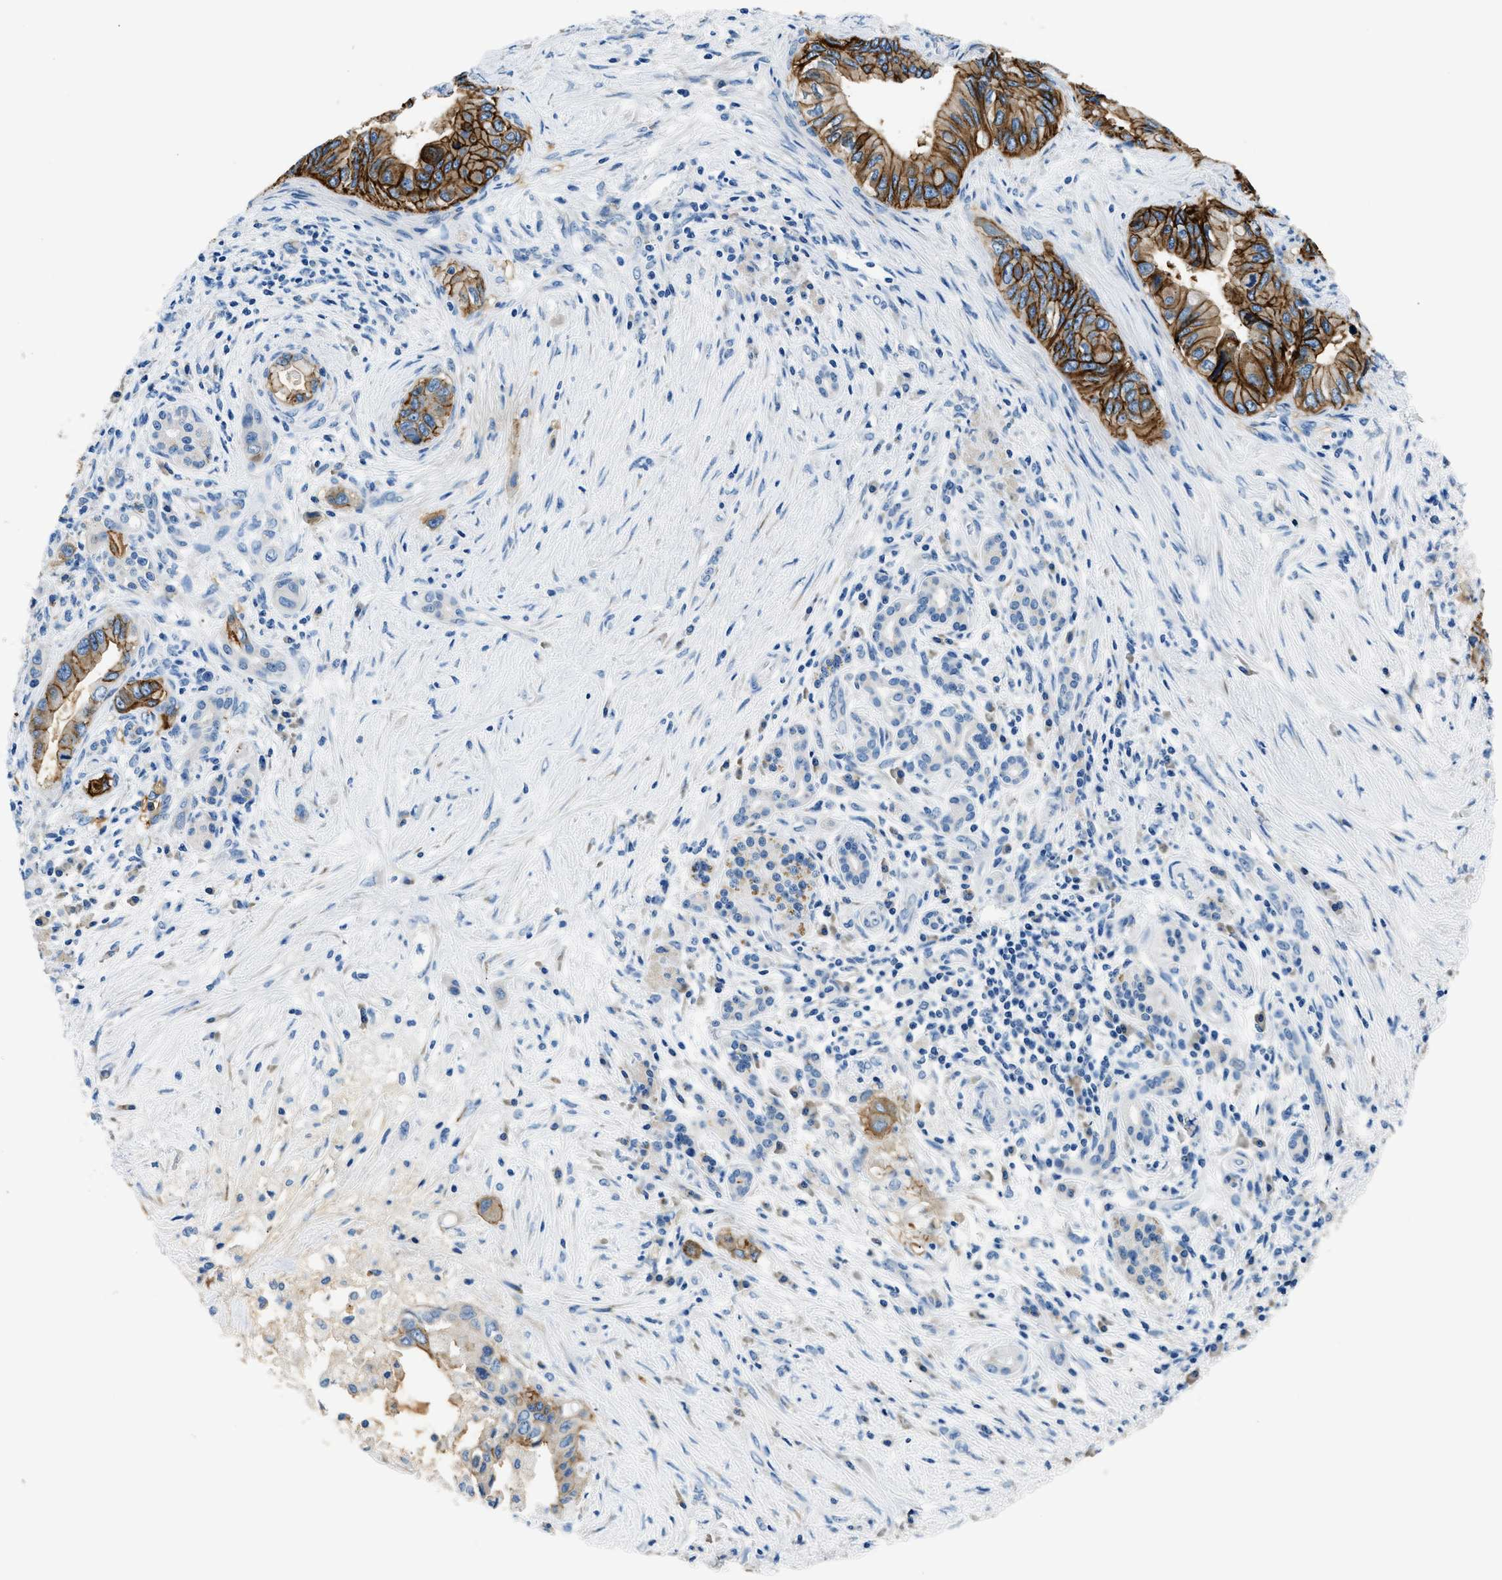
{"staining": {"intensity": "strong", "quantity": ">75%", "location": "cytoplasmic/membranous"}, "tissue": "pancreatic cancer", "cell_type": "Tumor cells", "image_type": "cancer", "snomed": [{"axis": "morphology", "description": "Adenocarcinoma, NOS"}, {"axis": "topography", "description": "Pancreas"}], "caption": "Pancreatic adenocarcinoma was stained to show a protein in brown. There is high levels of strong cytoplasmic/membranous staining in approximately >75% of tumor cells.", "gene": "CLDN18", "patient": {"sex": "female", "age": 73}}